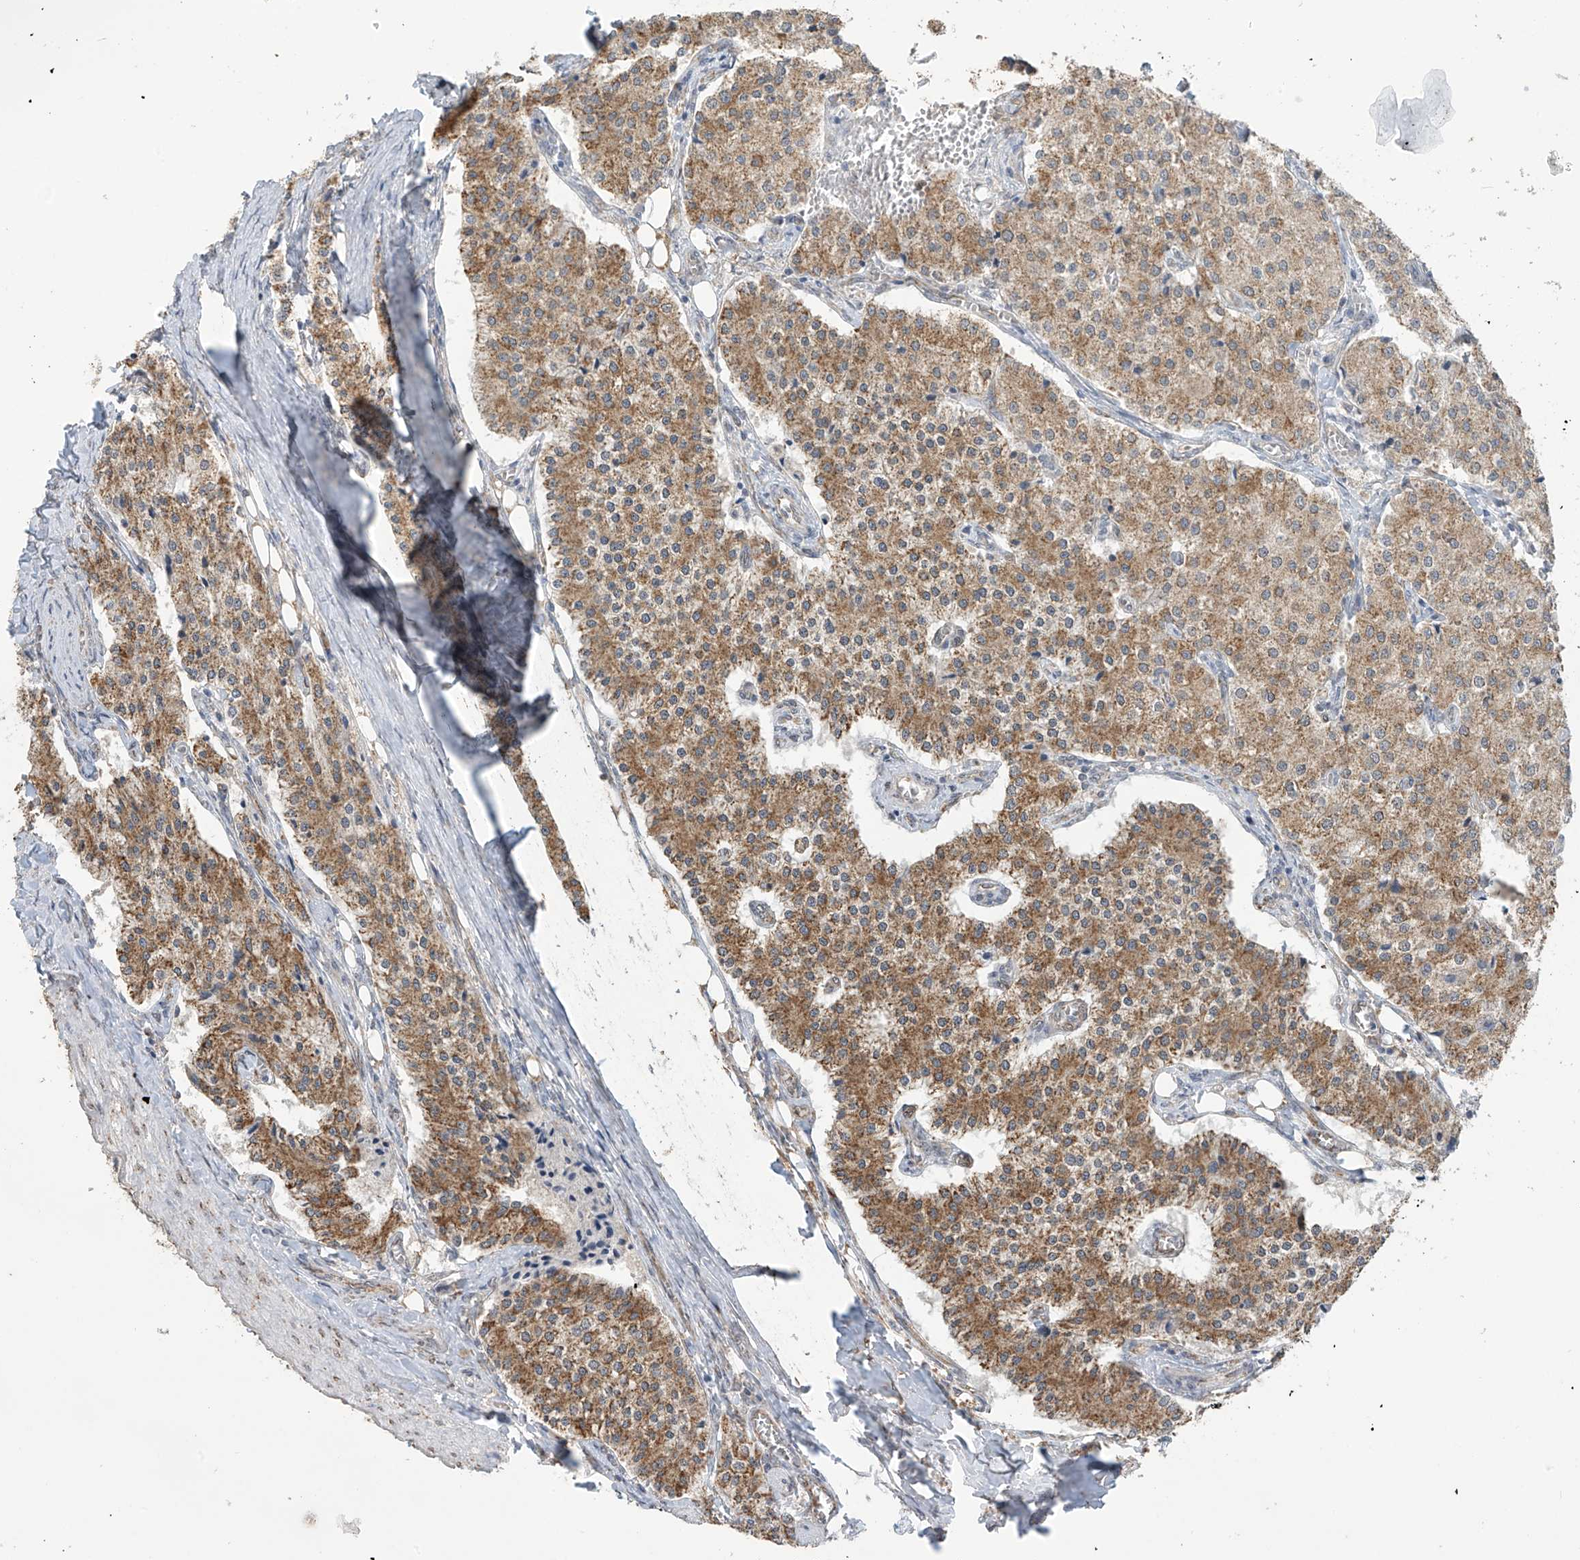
{"staining": {"intensity": "strong", "quantity": ">75%", "location": "cytoplasmic/membranous"}, "tissue": "carcinoid", "cell_type": "Tumor cells", "image_type": "cancer", "snomed": [{"axis": "morphology", "description": "Carcinoid, malignant, NOS"}, {"axis": "topography", "description": "Colon"}], "caption": "Immunohistochemical staining of carcinoid (malignant) exhibits high levels of strong cytoplasmic/membranous protein staining in approximately >75% of tumor cells.", "gene": "KIAA1522", "patient": {"sex": "female", "age": 52}}